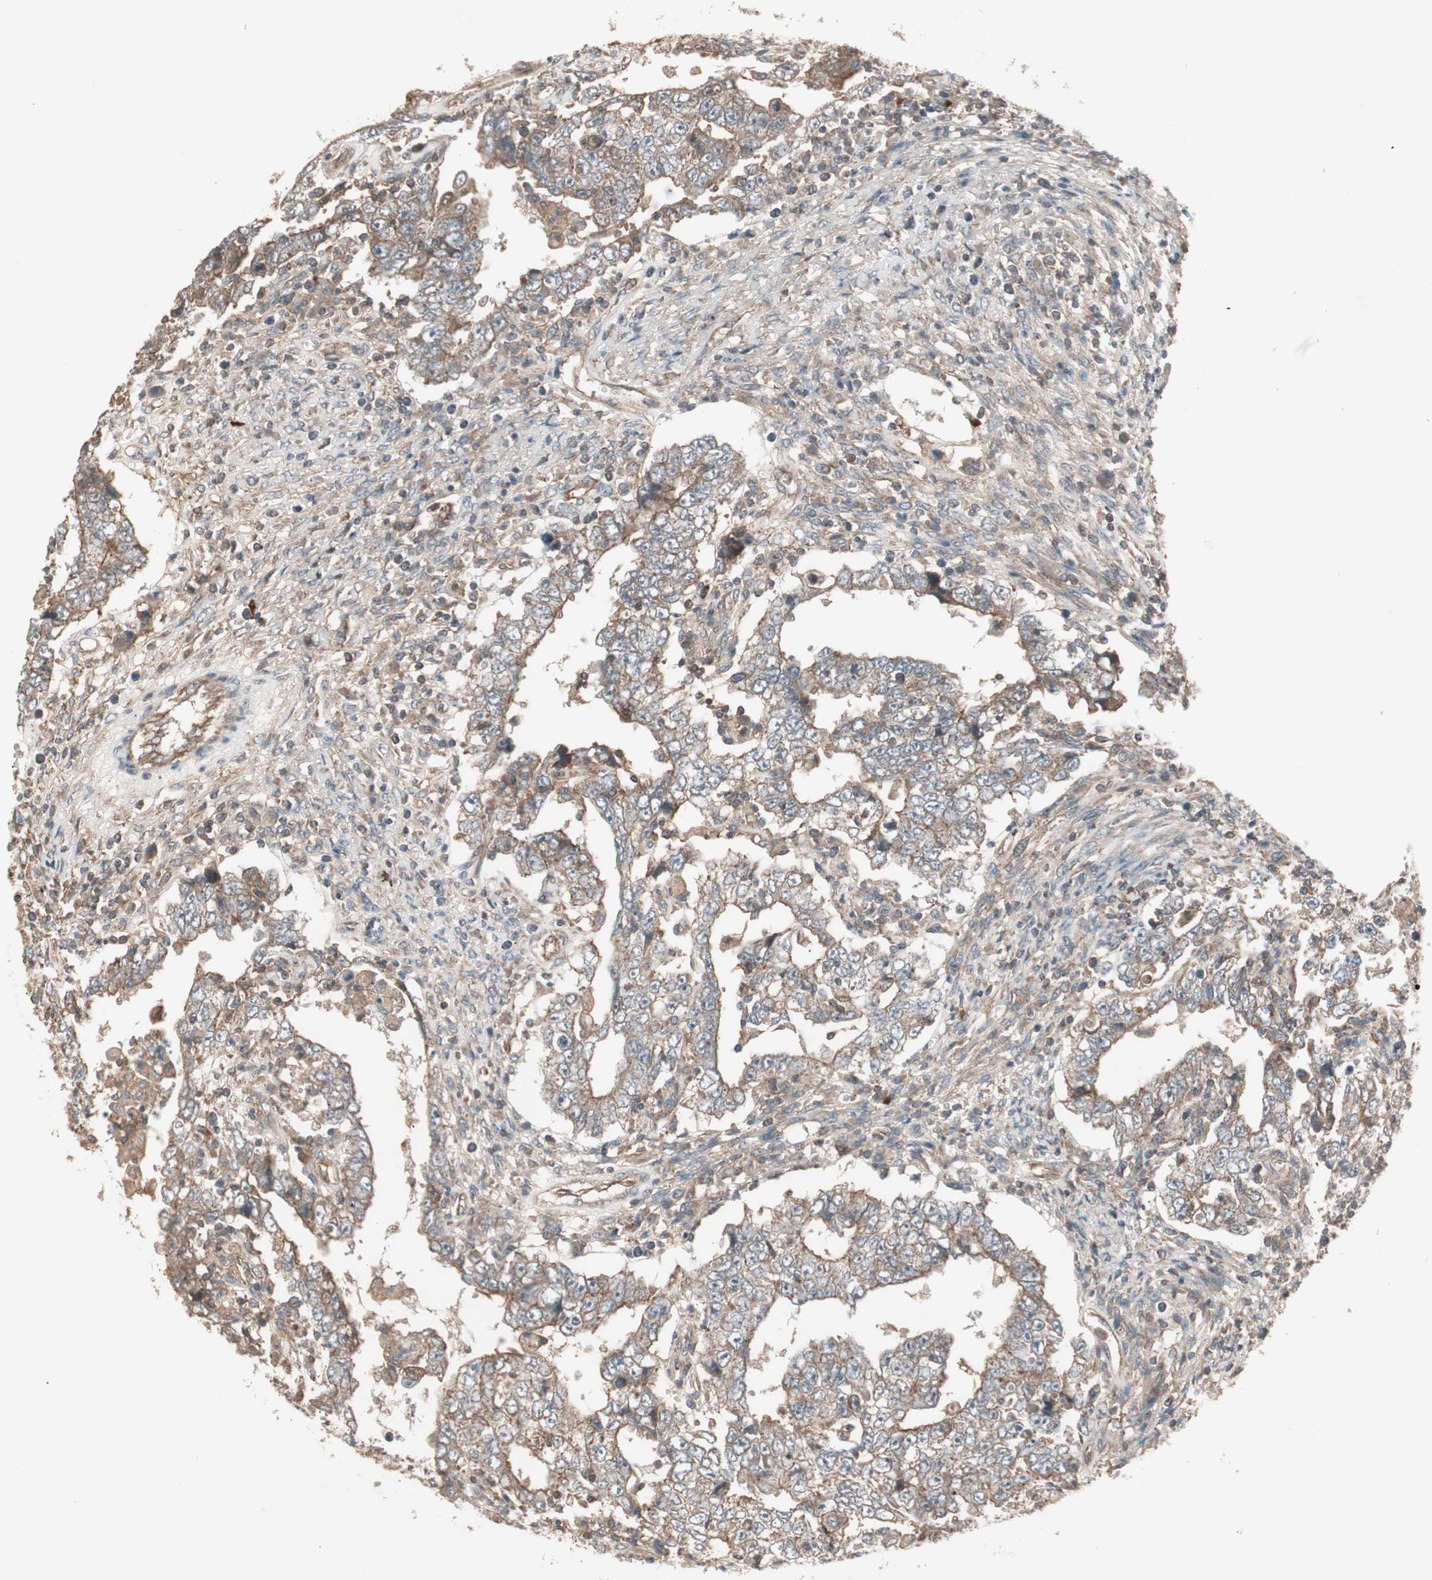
{"staining": {"intensity": "moderate", "quantity": ">75%", "location": "cytoplasmic/membranous"}, "tissue": "testis cancer", "cell_type": "Tumor cells", "image_type": "cancer", "snomed": [{"axis": "morphology", "description": "Carcinoma, Embryonal, NOS"}, {"axis": "topography", "description": "Testis"}], "caption": "Testis cancer (embryonal carcinoma) stained with DAB immunohistochemistry (IHC) reveals medium levels of moderate cytoplasmic/membranous positivity in approximately >75% of tumor cells. Ihc stains the protein of interest in brown and the nuclei are stained blue.", "gene": "TFPI", "patient": {"sex": "male", "age": 26}}